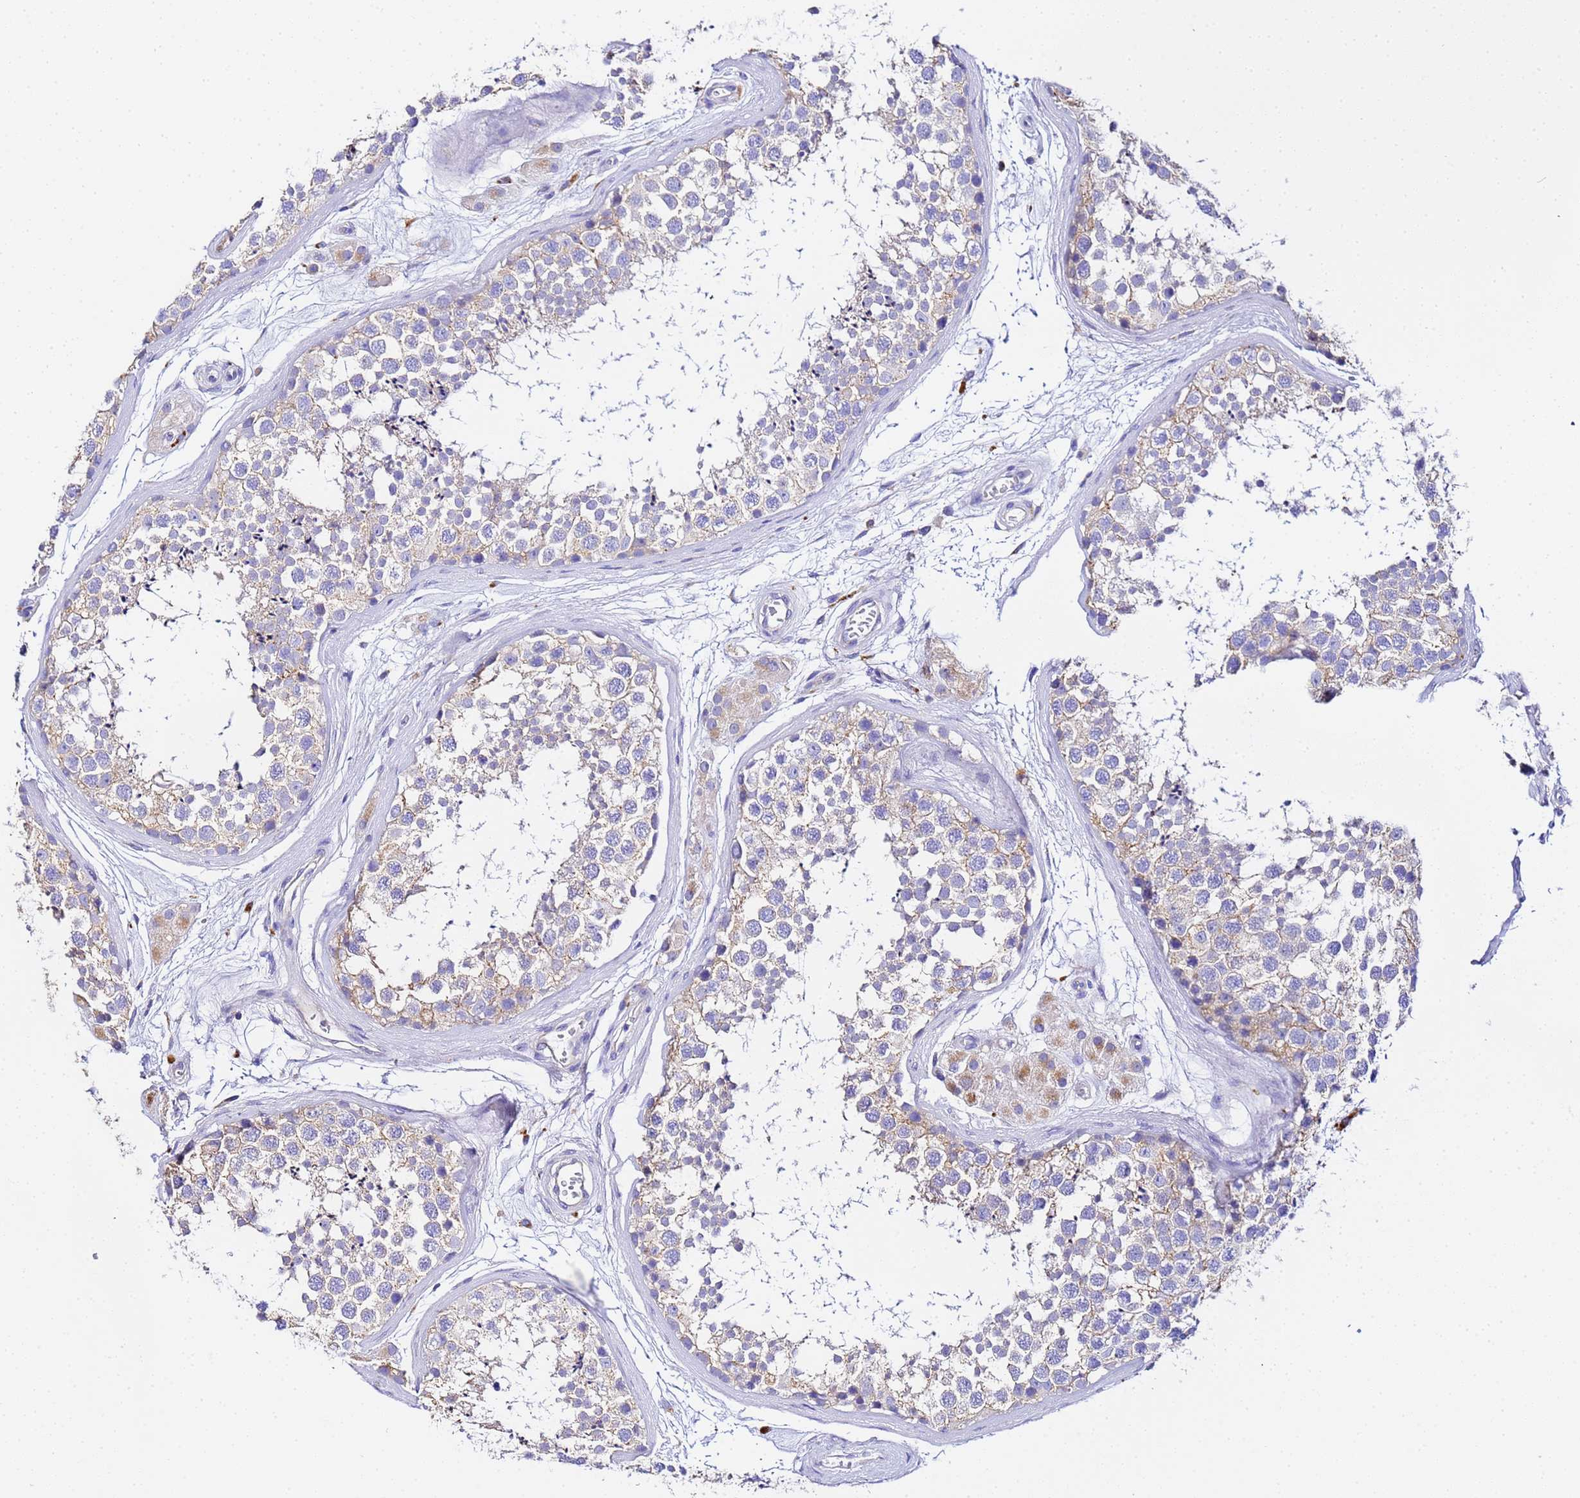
{"staining": {"intensity": "weak", "quantity": "25%-75%", "location": "cytoplasmic/membranous"}, "tissue": "testis", "cell_type": "Cells in seminiferous ducts", "image_type": "normal", "snomed": [{"axis": "morphology", "description": "Normal tissue, NOS"}, {"axis": "topography", "description": "Testis"}], "caption": "Immunohistochemistry (IHC) photomicrograph of unremarkable human testis stained for a protein (brown), which reveals low levels of weak cytoplasmic/membranous positivity in approximately 25%-75% of cells in seminiferous ducts.", "gene": "VTI1B", "patient": {"sex": "male", "age": 56}}